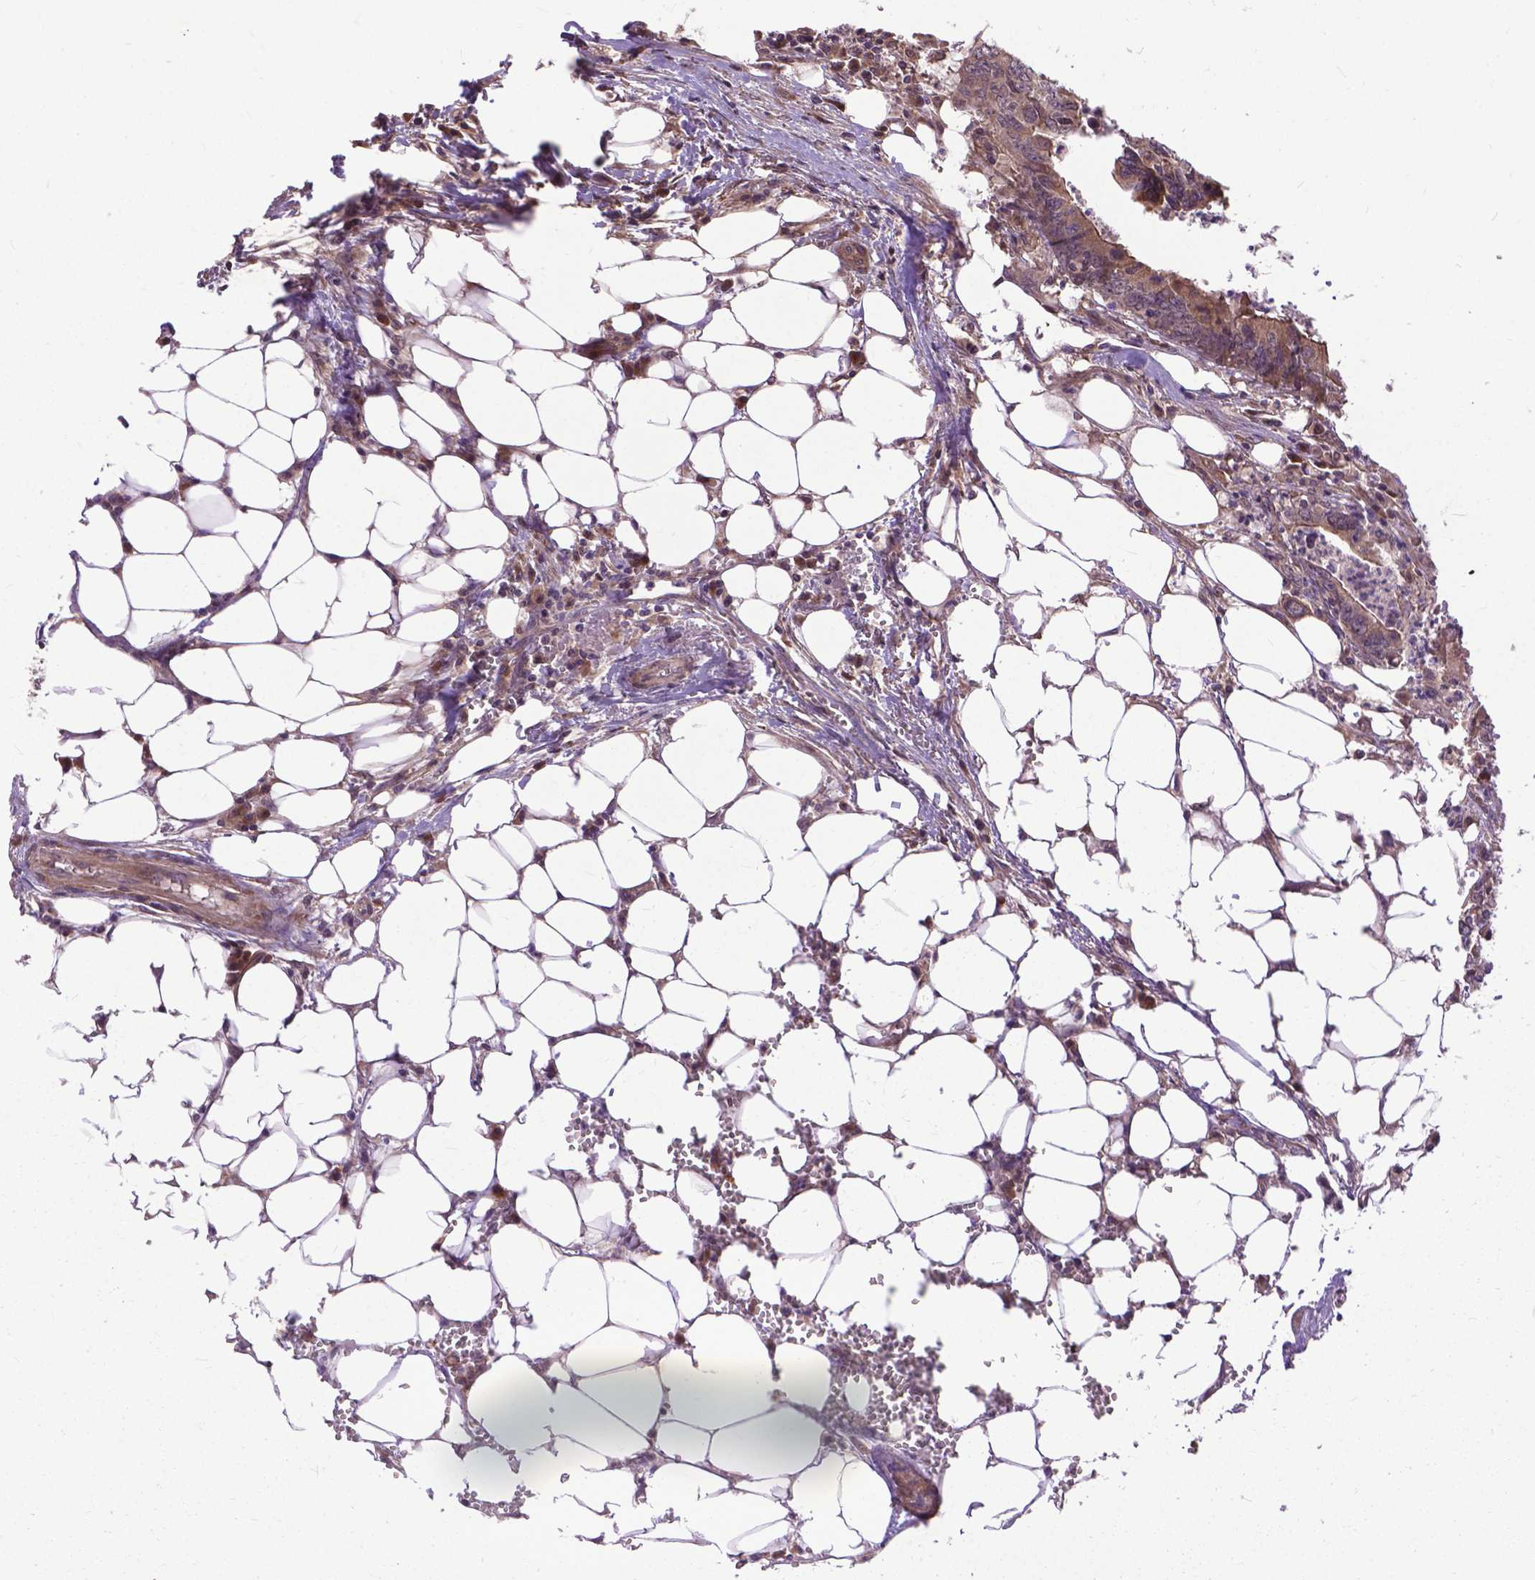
{"staining": {"intensity": "moderate", "quantity": ">75%", "location": "cytoplasmic/membranous"}, "tissue": "colorectal cancer", "cell_type": "Tumor cells", "image_type": "cancer", "snomed": [{"axis": "morphology", "description": "Adenocarcinoma, NOS"}, {"axis": "topography", "description": "Colon"}], "caption": "This is an image of immunohistochemistry (IHC) staining of colorectal cancer (adenocarcinoma), which shows moderate staining in the cytoplasmic/membranous of tumor cells.", "gene": "ZNF616", "patient": {"sex": "female", "age": 82}}